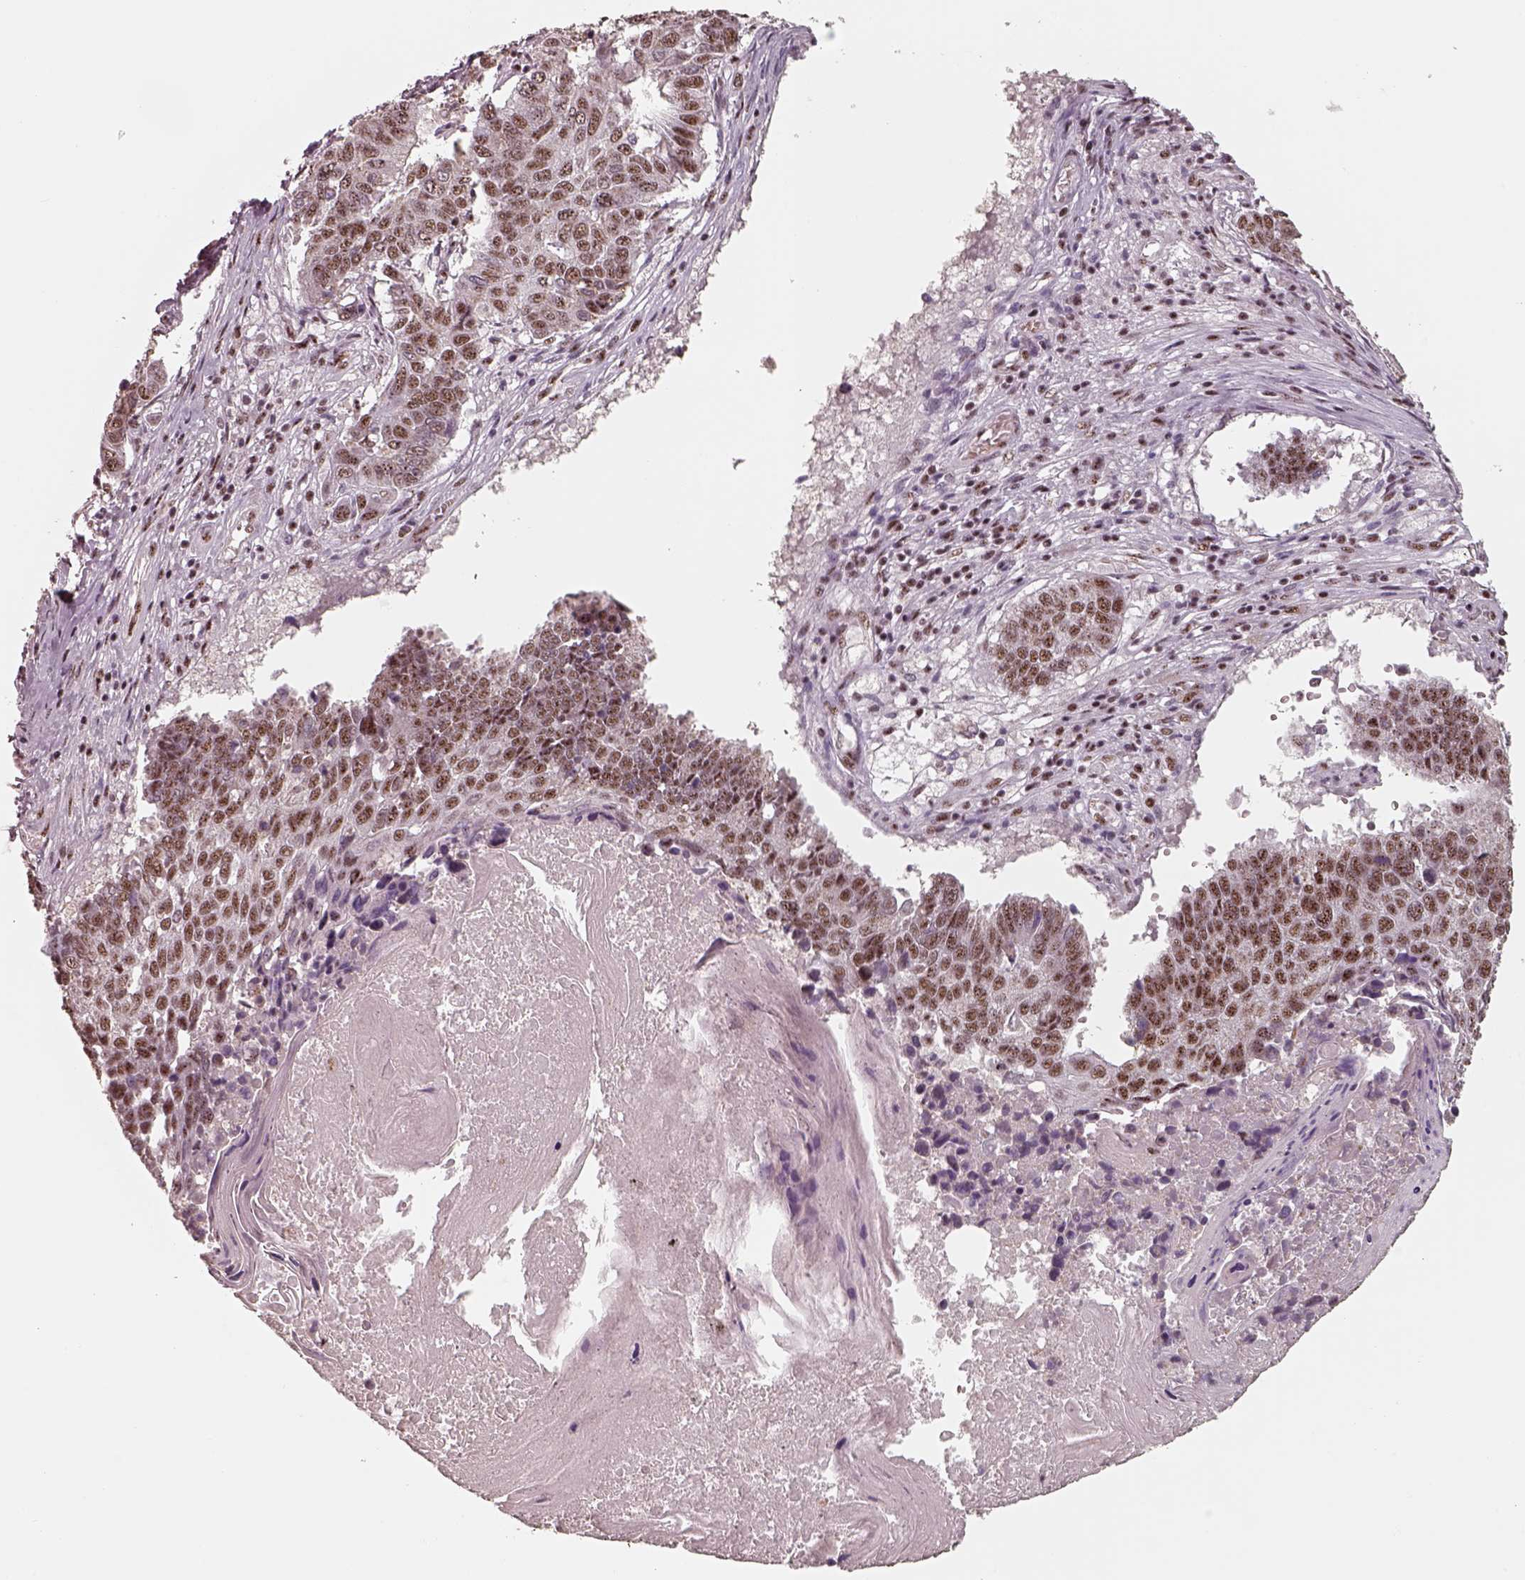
{"staining": {"intensity": "moderate", "quantity": ">75%", "location": "nuclear"}, "tissue": "lung cancer", "cell_type": "Tumor cells", "image_type": "cancer", "snomed": [{"axis": "morphology", "description": "Squamous cell carcinoma, NOS"}, {"axis": "topography", "description": "Lung"}], "caption": "About >75% of tumor cells in human lung cancer (squamous cell carcinoma) display moderate nuclear protein staining as visualized by brown immunohistochemical staining.", "gene": "ATXN7L3", "patient": {"sex": "male", "age": 73}}